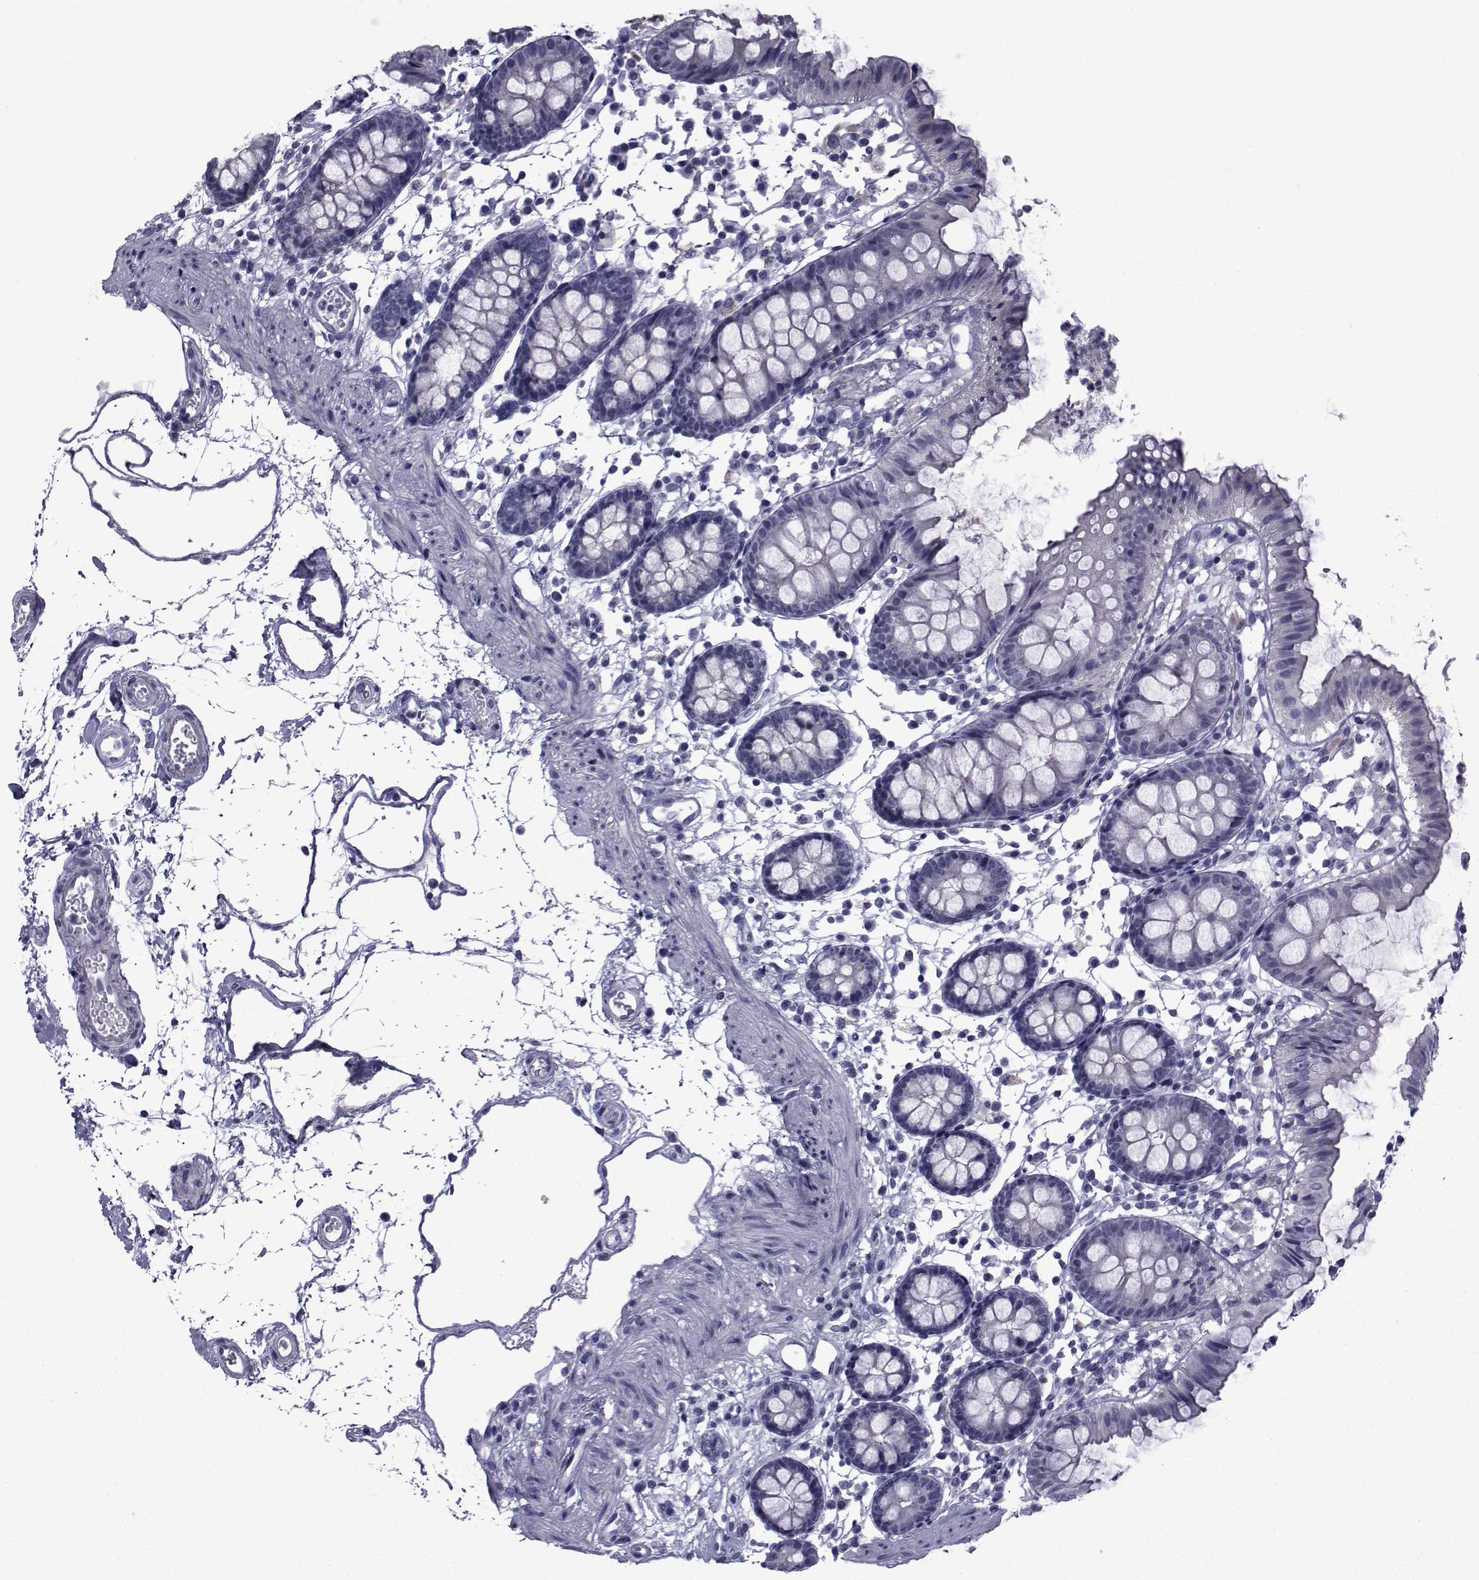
{"staining": {"intensity": "negative", "quantity": "none", "location": "none"}, "tissue": "colon", "cell_type": "Endothelial cells", "image_type": "normal", "snomed": [{"axis": "morphology", "description": "Normal tissue, NOS"}, {"axis": "topography", "description": "Colon"}], "caption": "Histopathology image shows no significant protein expression in endothelial cells of normal colon.", "gene": "PDE6G", "patient": {"sex": "female", "age": 84}}